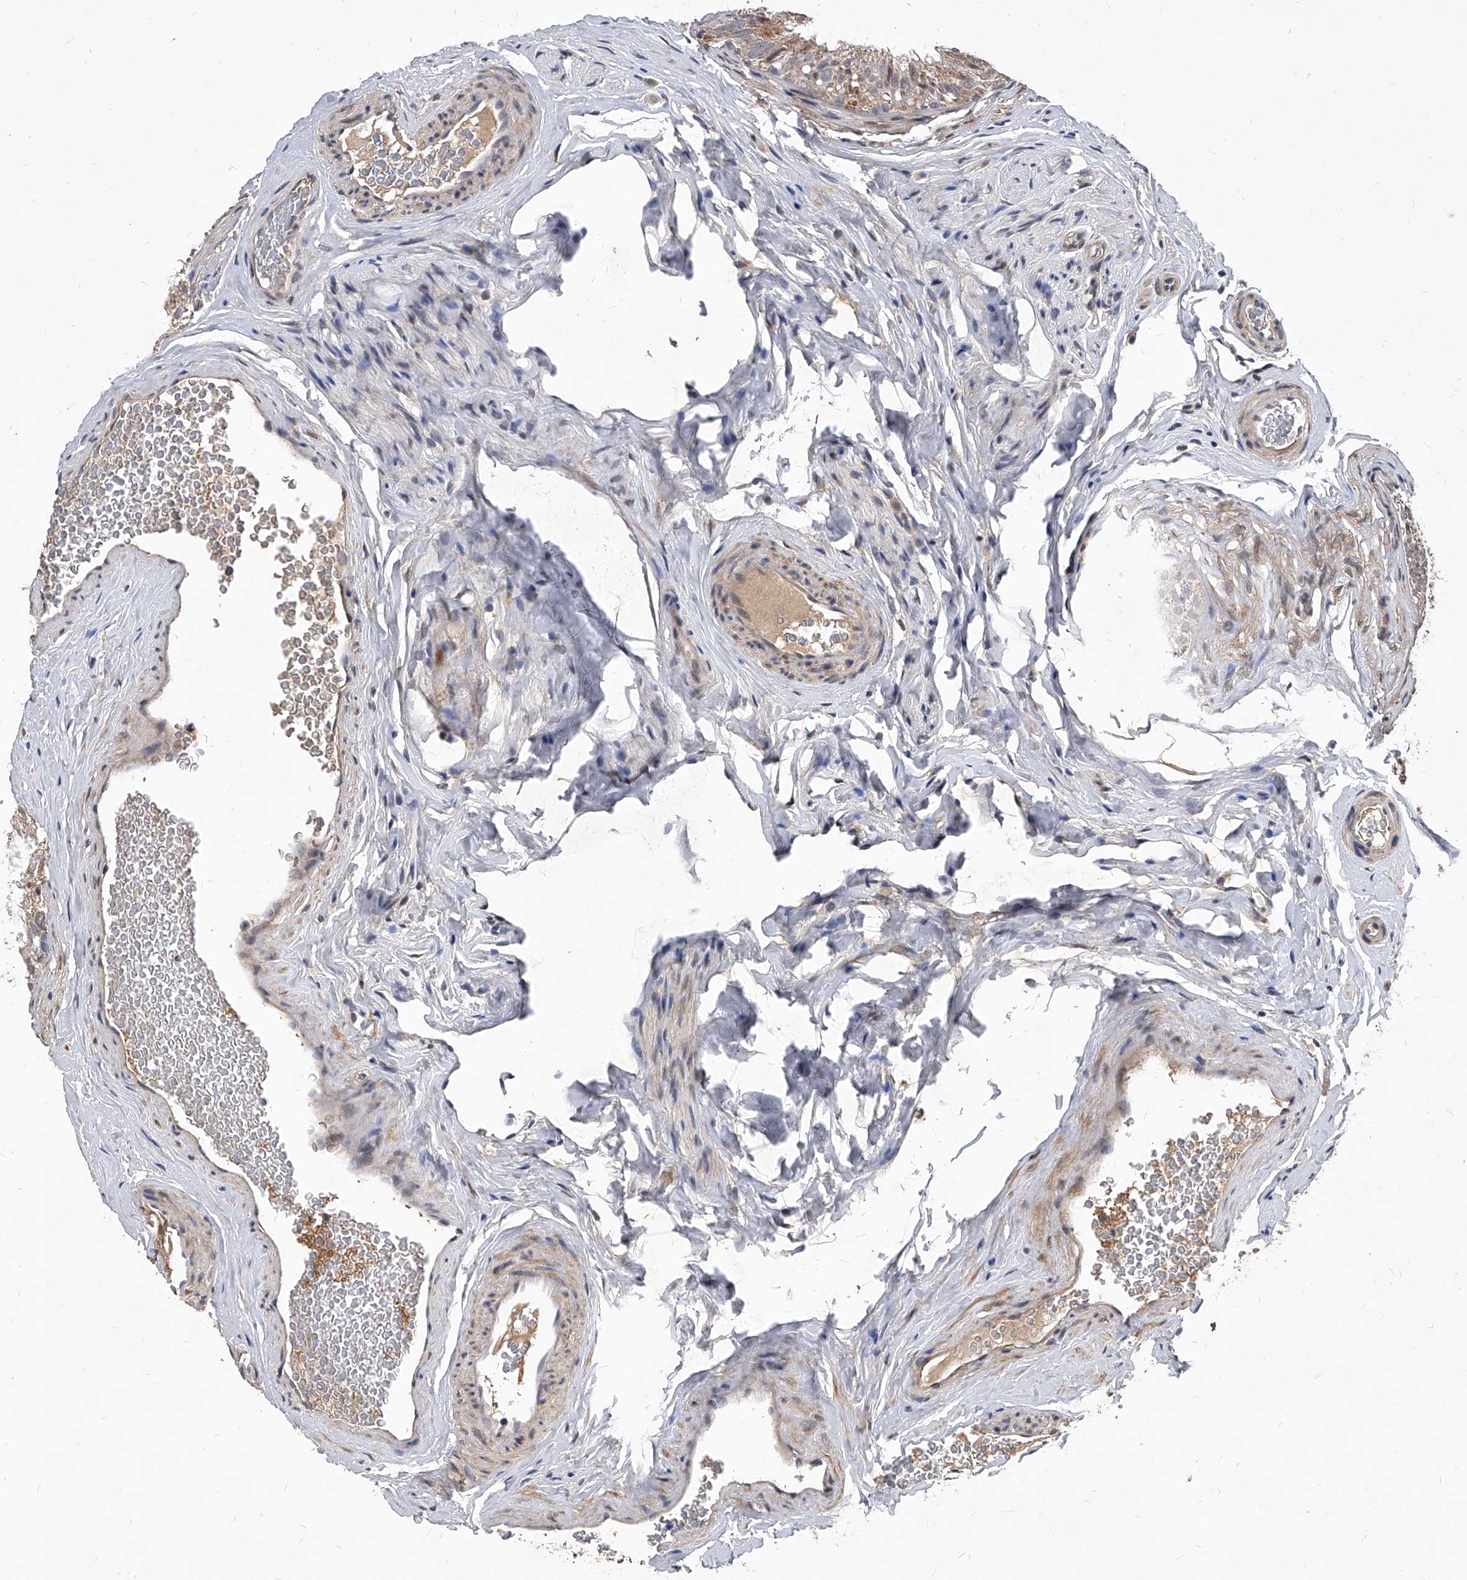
{"staining": {"intensity": "moderate", "quantity": "<25%", "location": "cytoplasmic/membranous"}, "tissue": "epididymis", "cell_type": "Glandular cells", "image_type": "normal", "snomed": [{"axis": "morphology", "description": "Normal tissue, NOS"}, {"axis": "topography", "description": "Epididymis"}], "caption": "This photomicrograph shows immunohistochemistry (IHC) staining of benign epididymis, with low moderate cytoplasmic/membranous positivity in about <25% of glandular cells.", "gene": "SOBP", "patient": {"sex": "male", "age": 29}}